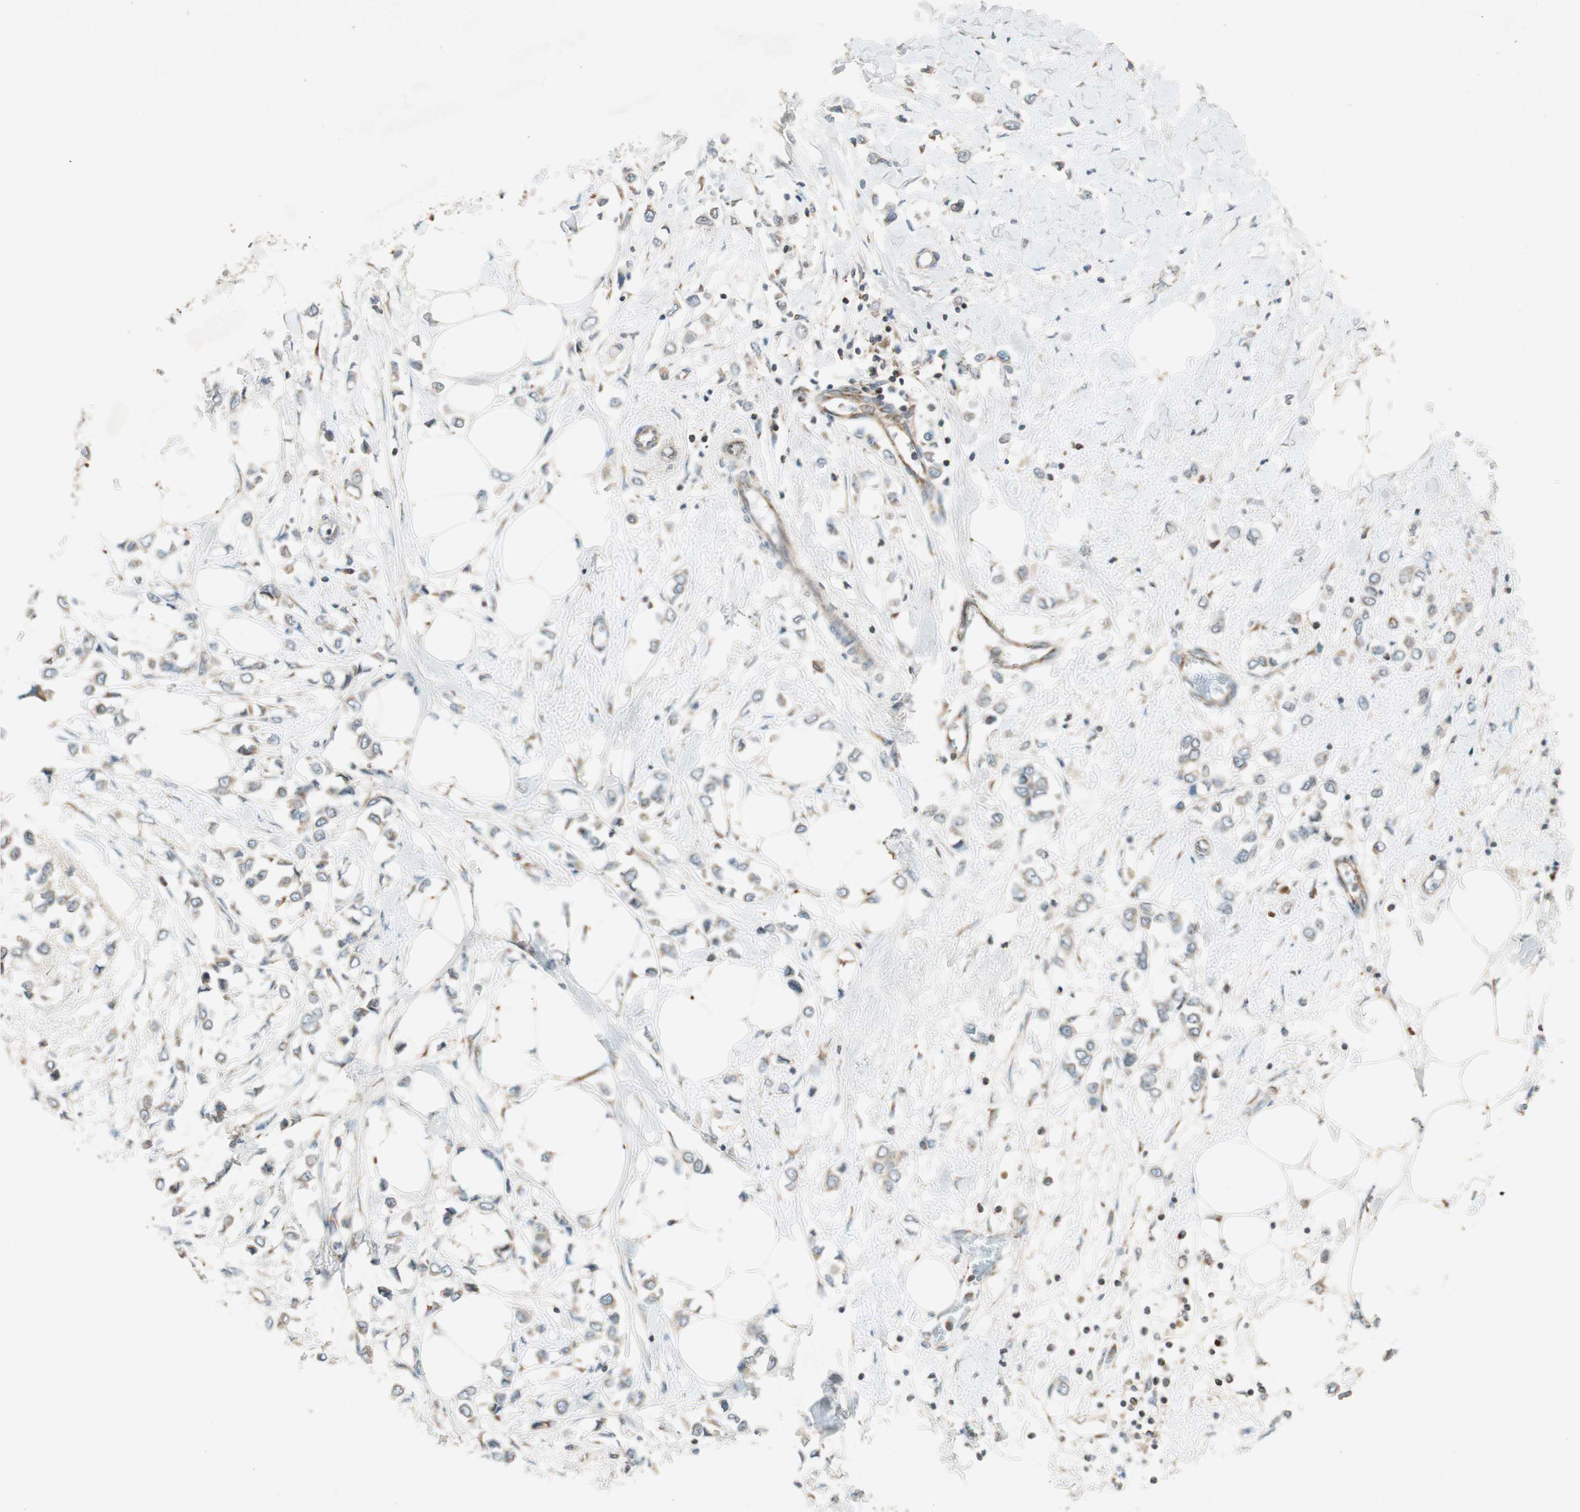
{"staining": {"intensity": "moderate", "quantity": ">75%", "location": "cytoplasmic/membranous"}, "tissue": "breast cancer", "cell_type": "Tumor cells", "image_type": "cancer", "snomed": [{"axis": "morphology", "description": "Lobular carcinoma"}, {"axis": "topography", "description": "Breast"}], "caption": "This is a photomicrograph of immunohistochemistry staining of breast cancer (lobular carcinoma), which shows moderate positivity in the cytoplasmic/membranous of tumor cells.", "gene": "CHADL", "patient": {"sex": "female", "age": 51}}